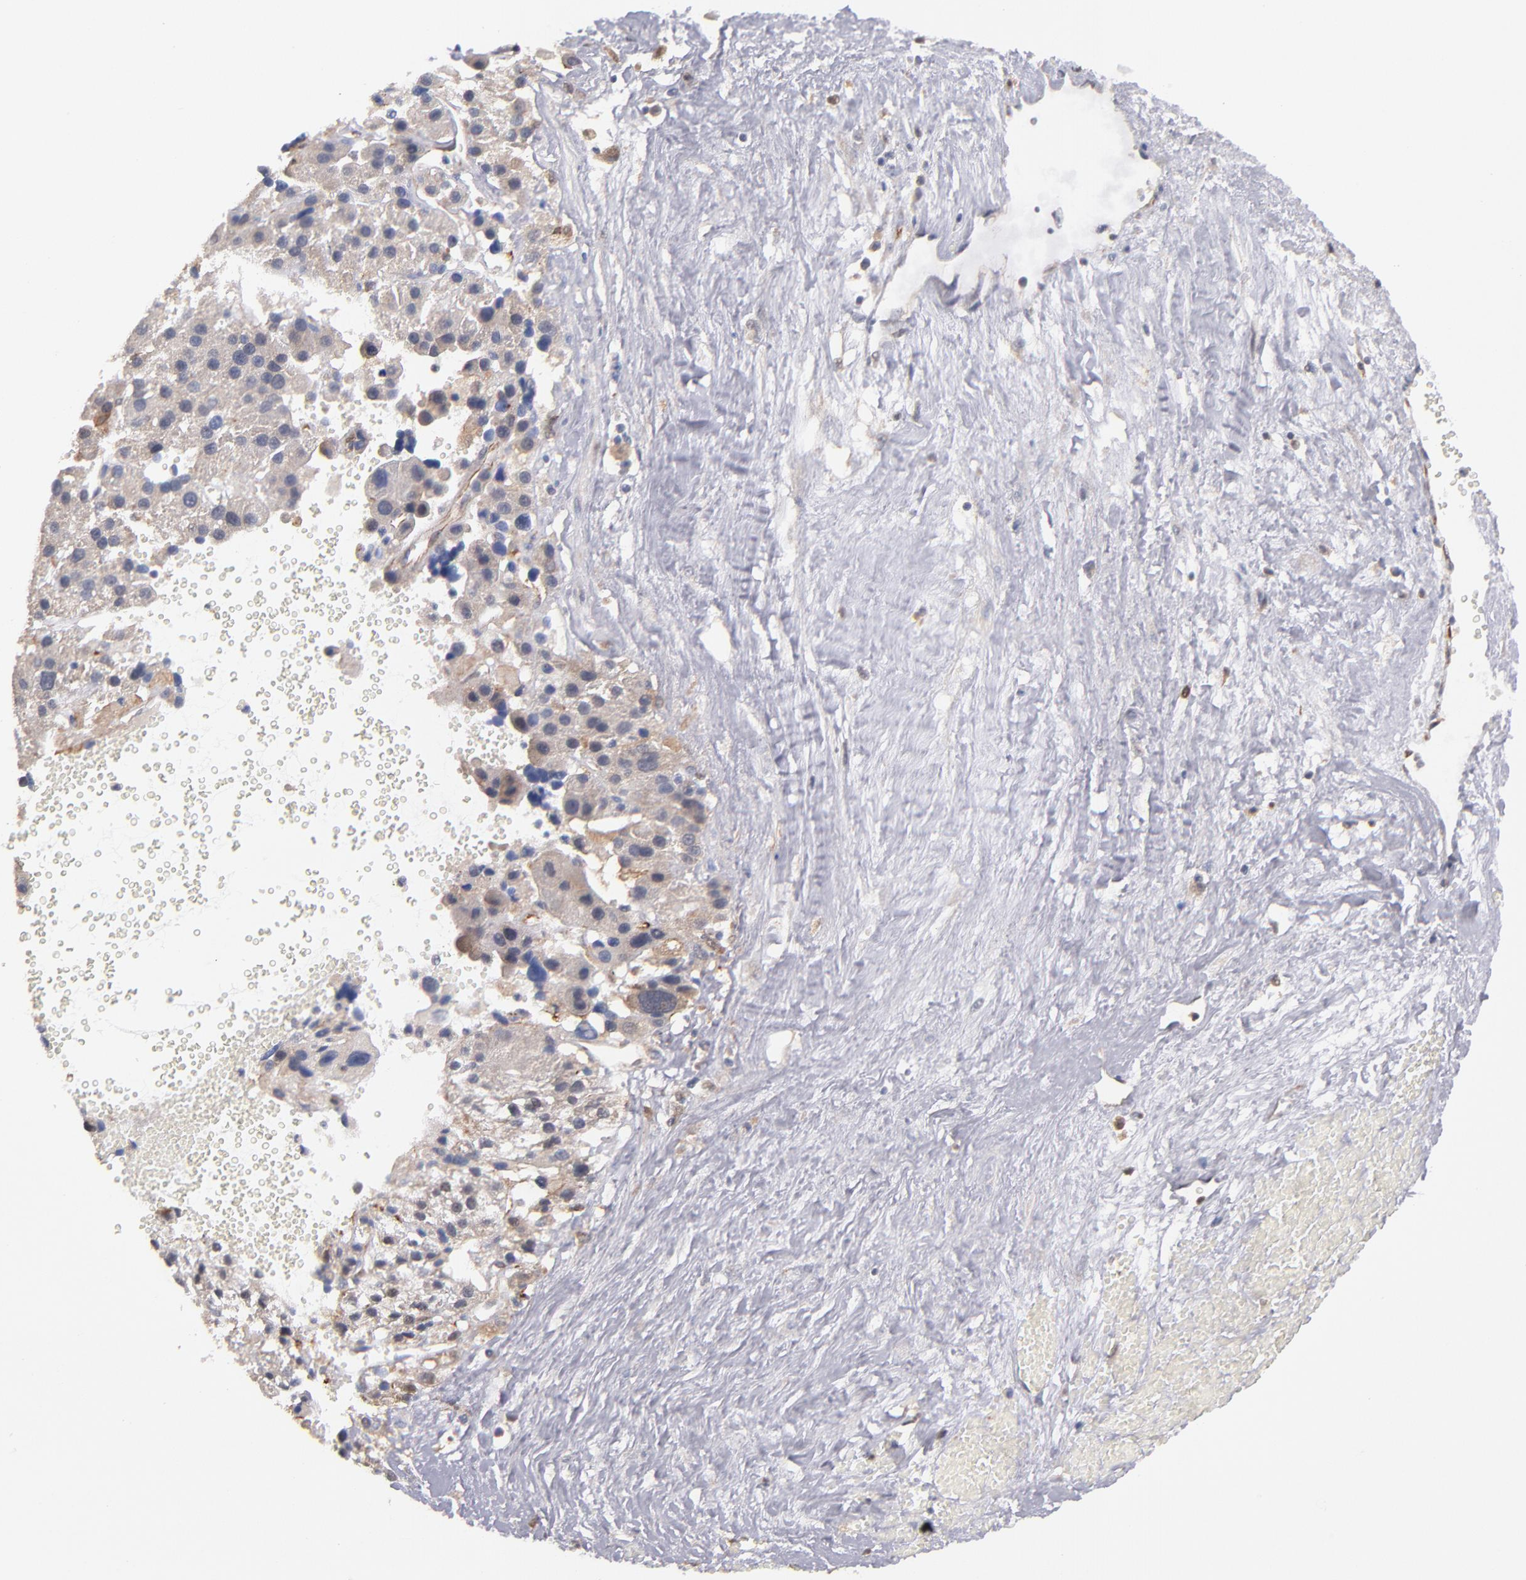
{"staining": {"intensity": "weak", "quantity": ">75%", "location": "cytoplasmic/membranous"}, "tissue": "liver cancer", "cell_type": "Tumor cells", "image_type": "cancer", "snomed": [{"axis": "morphology", "description": "Carcinoma, Hepatocellular, NOS"}, {"axis": "topography", "description": "Liver"}], "caption": "Tumor cells reveal weak cytoplasmic/membranous expression in about >75% of cells in liver hepatocellular carcinoma.", "gene": "GMFG", "patient": {"sex": "female", "age": 85}}